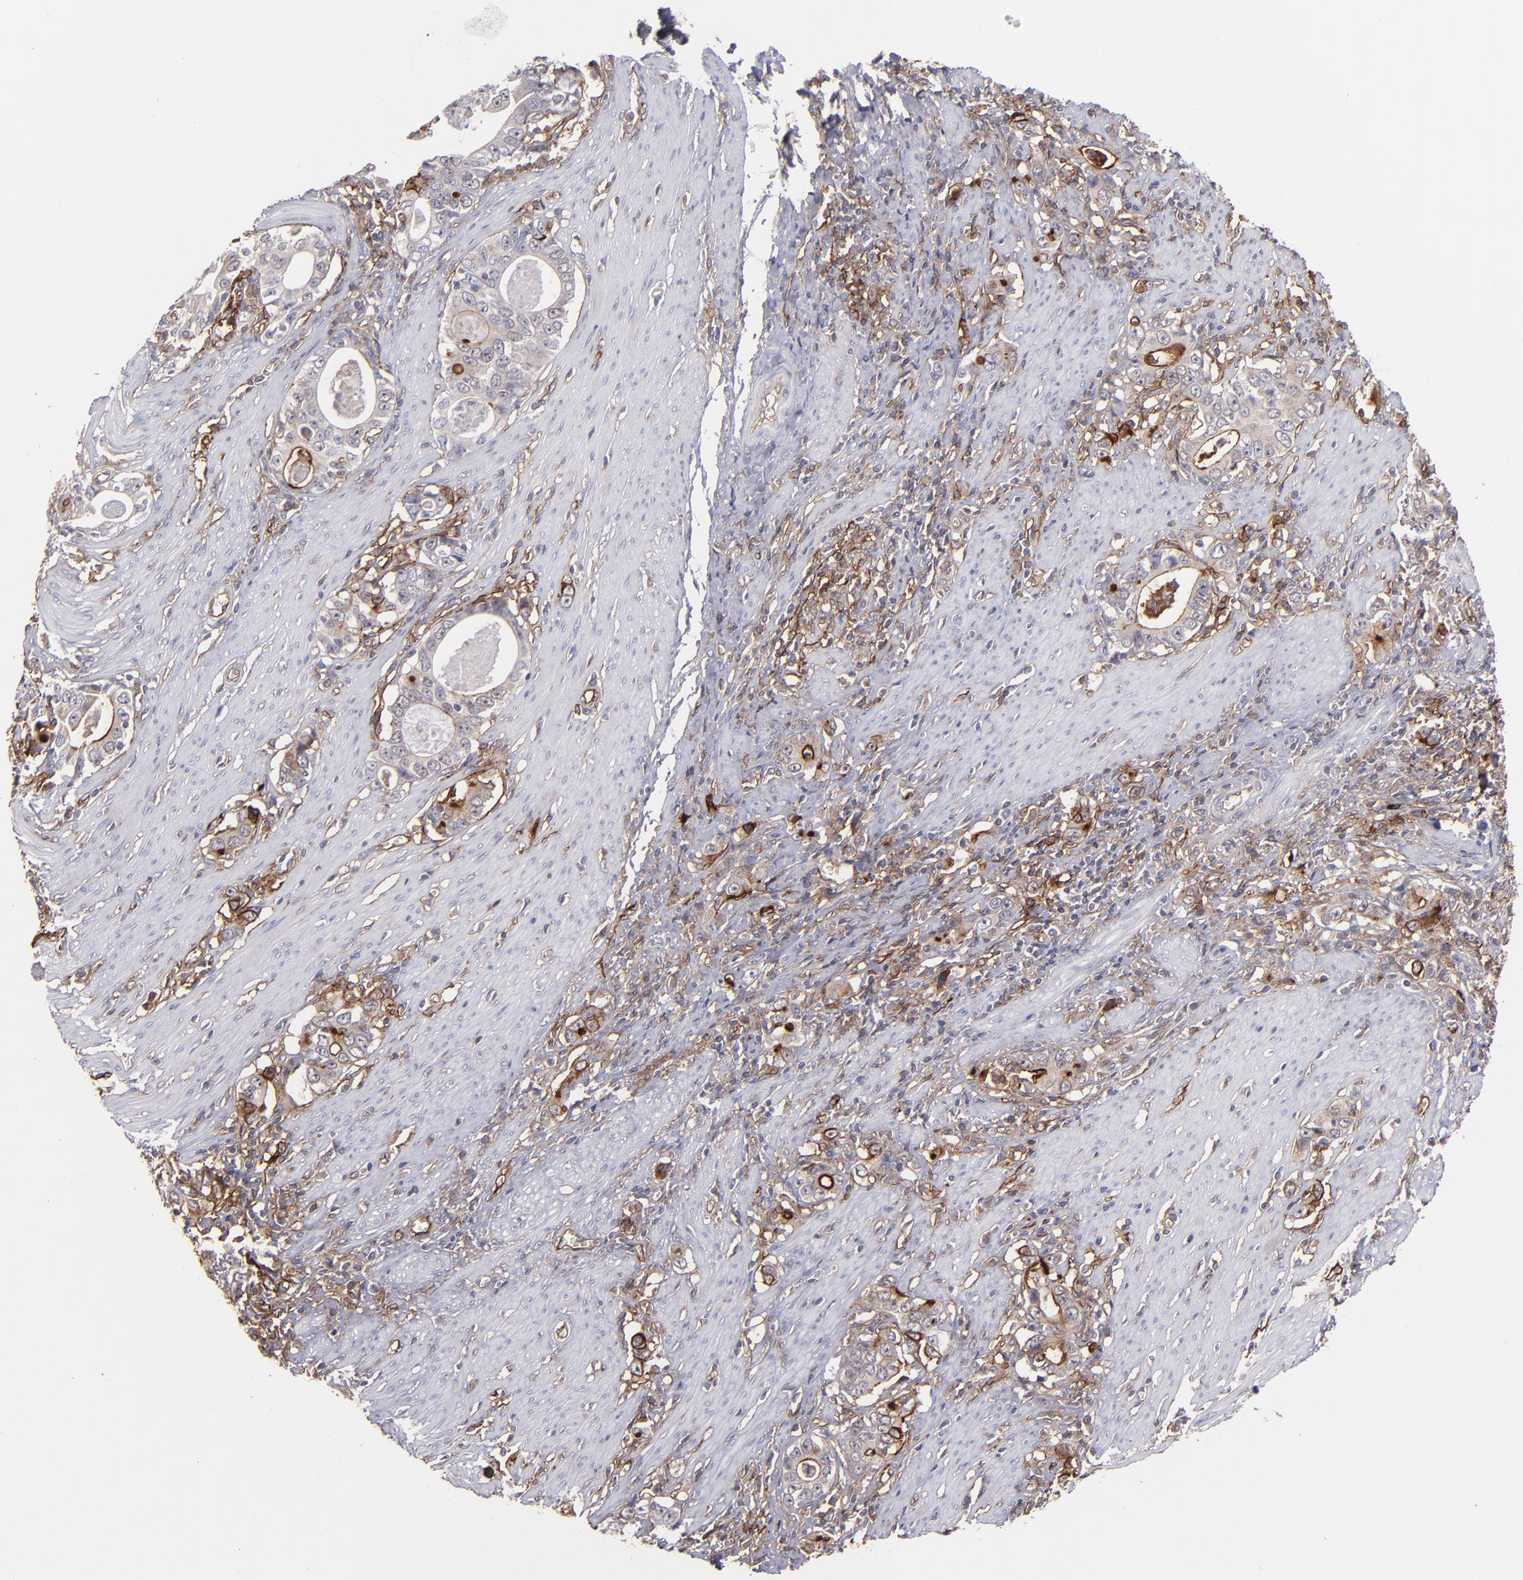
{"staining": {"intensity": "weak", "quantity": "25%-75%", "location": "cytoplasmic/membranous"}, "tissue": "stomach cancer", "cell_type": "Tumor cells", "image_type": "cancer", "snomed": [{"axis": "morphology", "description": "Adenocarcinoma, NOS"}, {"axis": "topography", "description": "Stomach, lower"}], "caption": "Immunohistochemical staining of human stomach adenocarcinoma reveals low levels of weak cytoplasmic/membranous protein expression in about 25%-75% of tumor cells.", "gene": "ICAM1", "patient": {"sex": "female", "age": 72}}